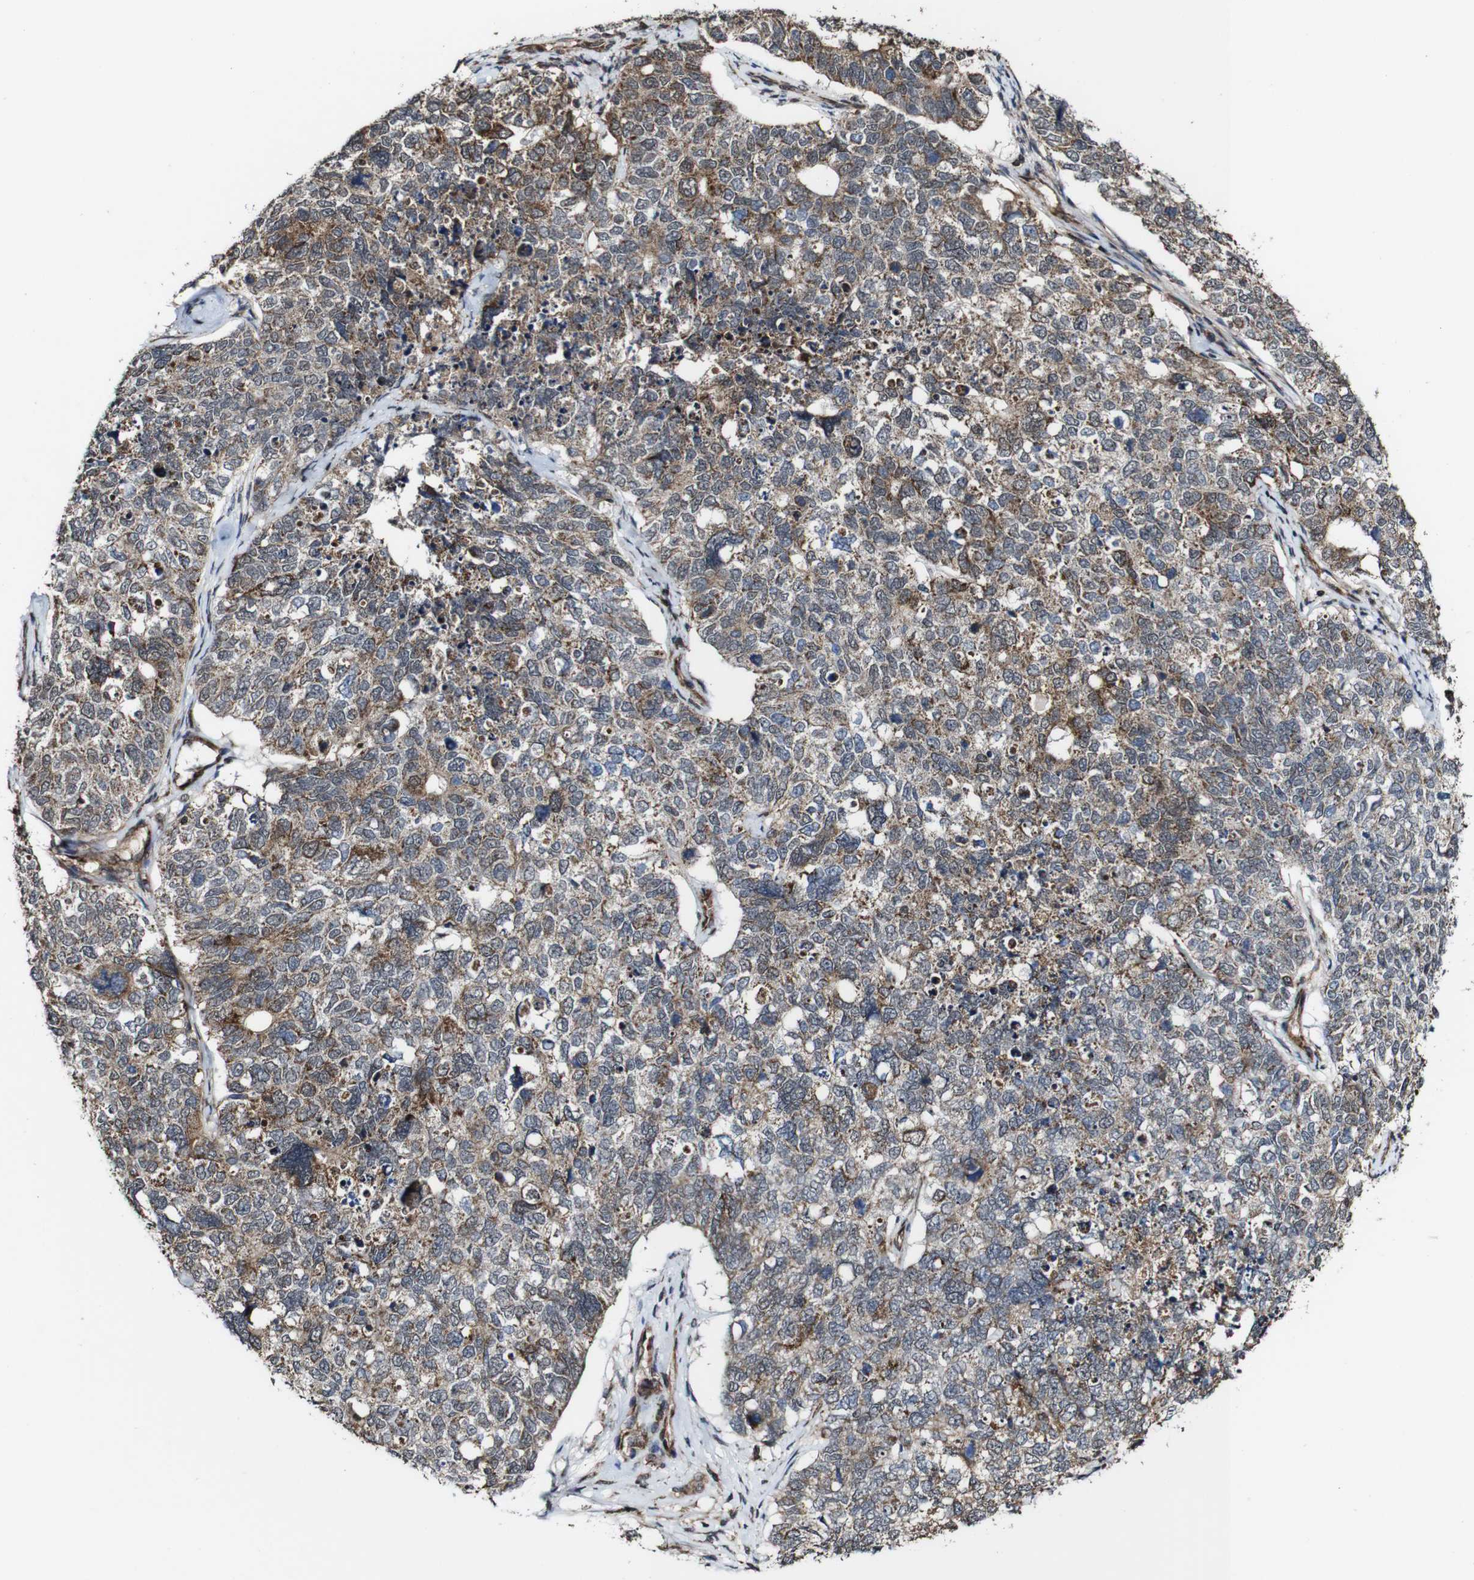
{"staining": {"intensity": "moderate", "quantity": "25%-75%", "location": "cytoplasmic/membranous"}, "tissue": "cervical cancer", "cell_type": "Tumor cells", "image_type": "cancer", "snomed": [{"axis": "morphology", "description": "Squamous cell carcinoma, NOS"}, {"axis": "topography", "description": "Cervix"}], "caption": "An image of squamous cell carcinoma (cervical) stained for a protein demonstrates moderate cytoplasmic/membranous brown staining in tumor cells. The protein is stained brown, and the nuclei are stained in blue (DAB (3,3'-diaminobenzidine) IHC with brightfield microscopy, high magnification).", "gene": "BTN3A3", "patient": {"sex": "female", "age": 63}}